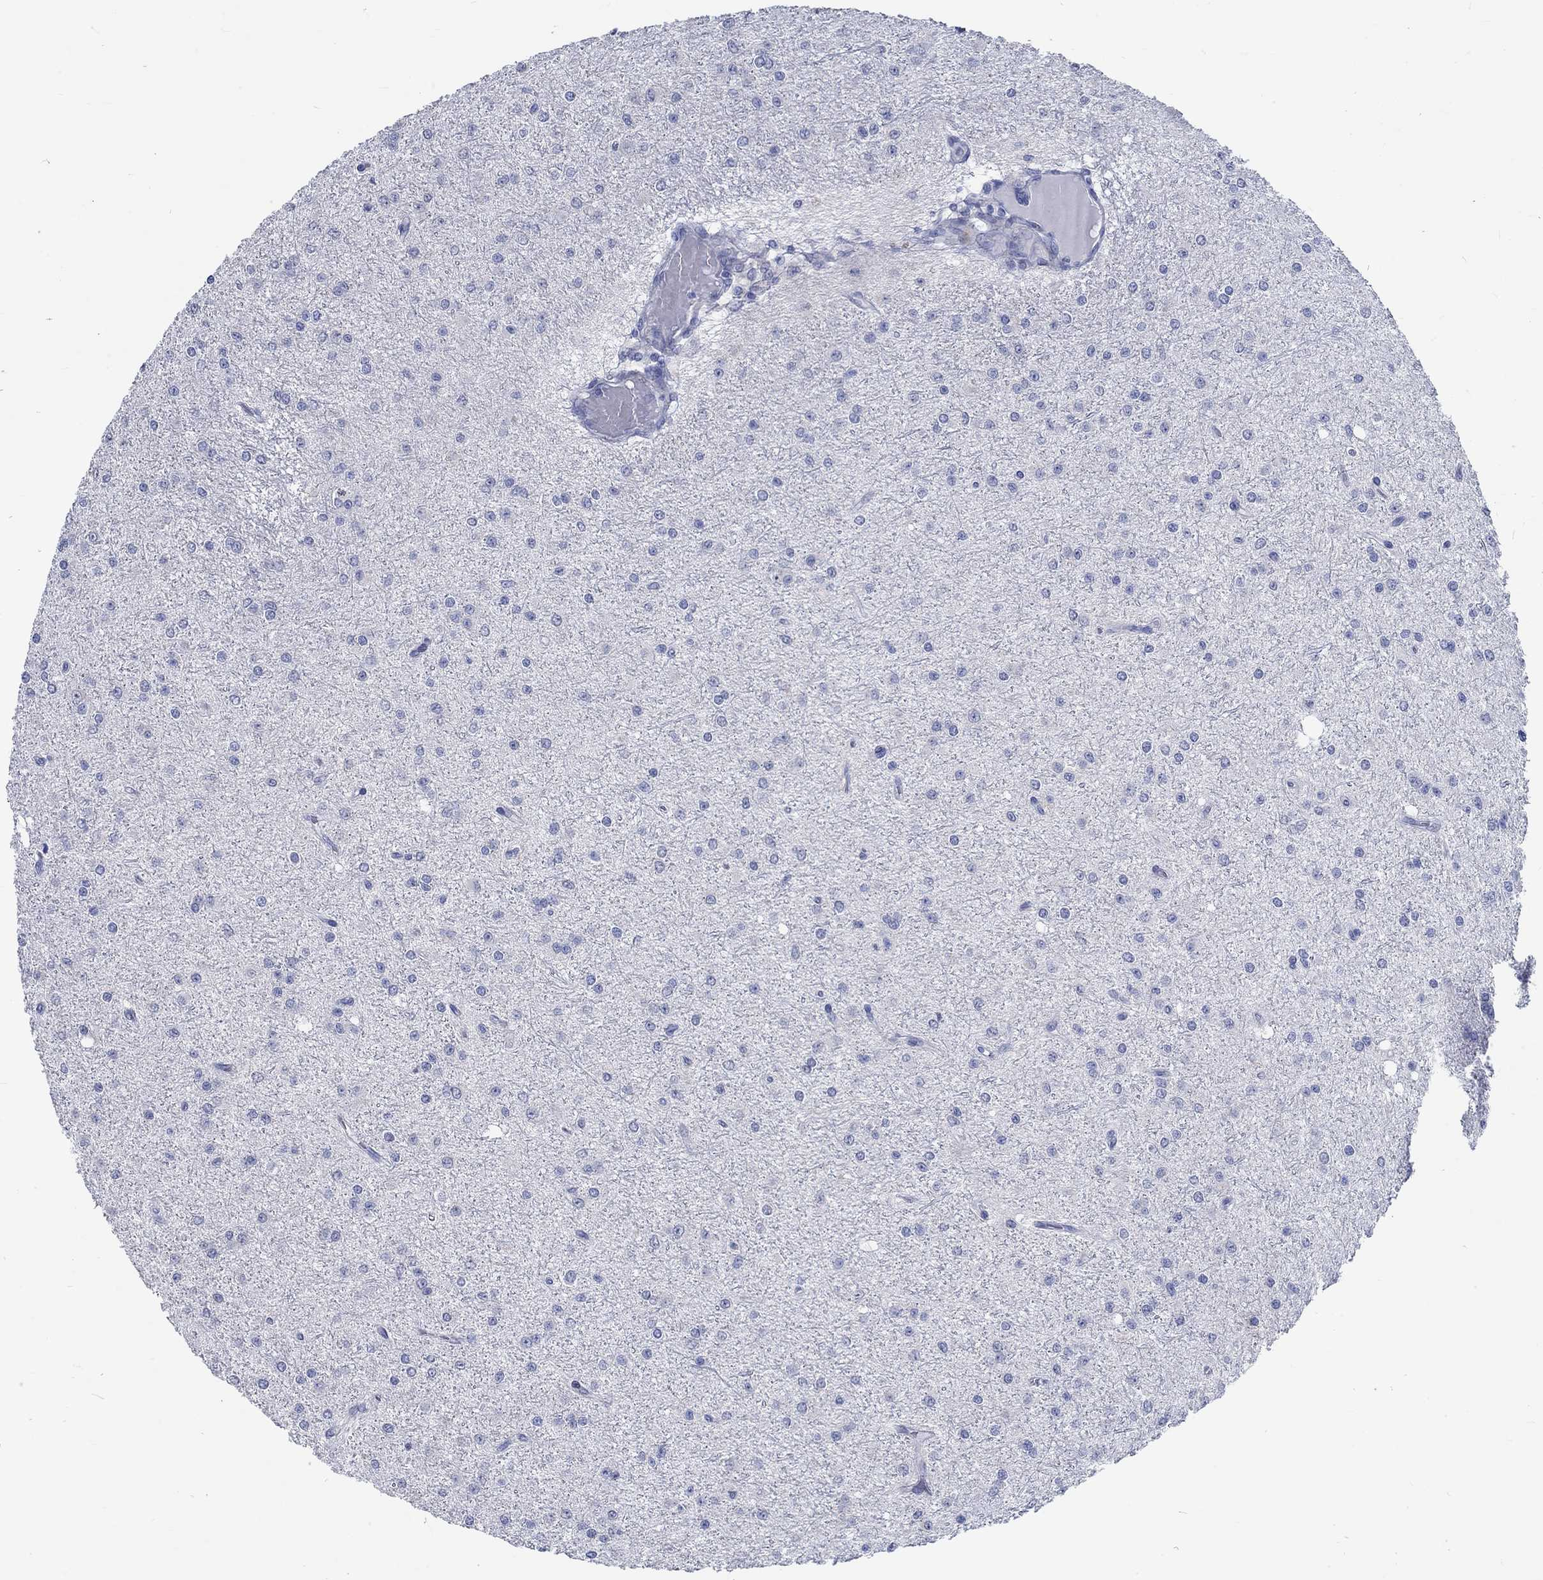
{"staining": {"intensity": "negative", "quantity": "none", "location": "none"}, "tissue": "glioma", "cell_type": "Tumor cells", "image_type": "cancer", "snomed": [{"axis": "morphology", "description": "Glioma, malignant, Low grade"}, {"axis": "topography", "description": "Brain"}], "caption": "DAB (3,3'-diaminobenzidine) immunohistochemical staining of human glioma exhibits no significant positivity in tumor cells.", "gene": "C4orf47", "patient": {"sex": "male", "age": 27}}